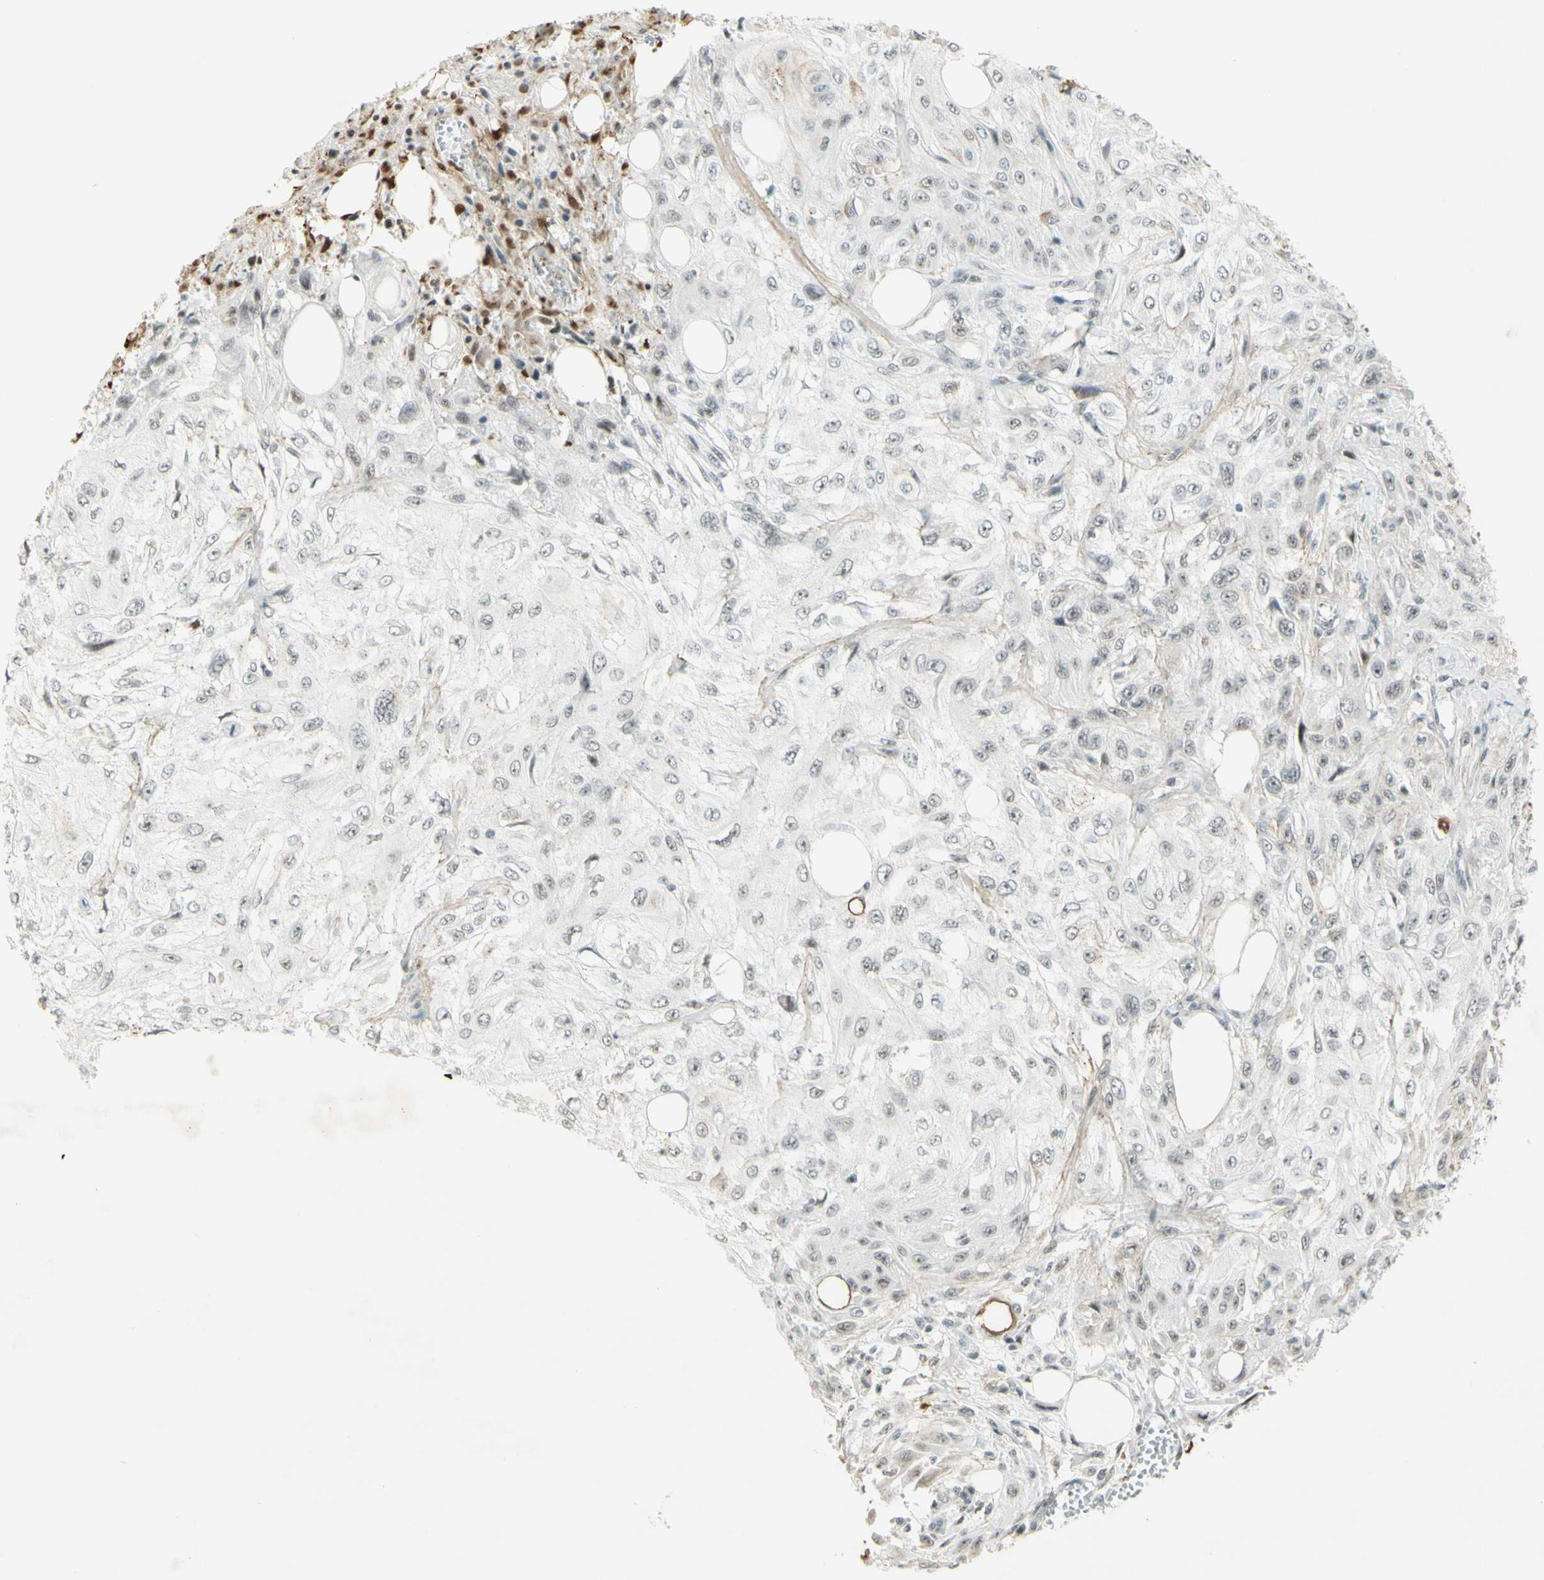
{"staining": {"intensity": "moderate", "quantity": ">75%", "location": "nuclear"}, "tissue": "skin cancer", "cell_type": "Tumor cells", "image_type": "cancer", "snomed": [{"axis": "morphology", "description": "Squamous cell carcinoma, NOS"}, {"axis": "topography", "description": "Skin"}], "caption": "Tumor cells reveal moderate nuclear staining in approximately >75% of cells in skin cancer.", "gene": "IRF1", "patient": {"sex": "male", "age": 75}}